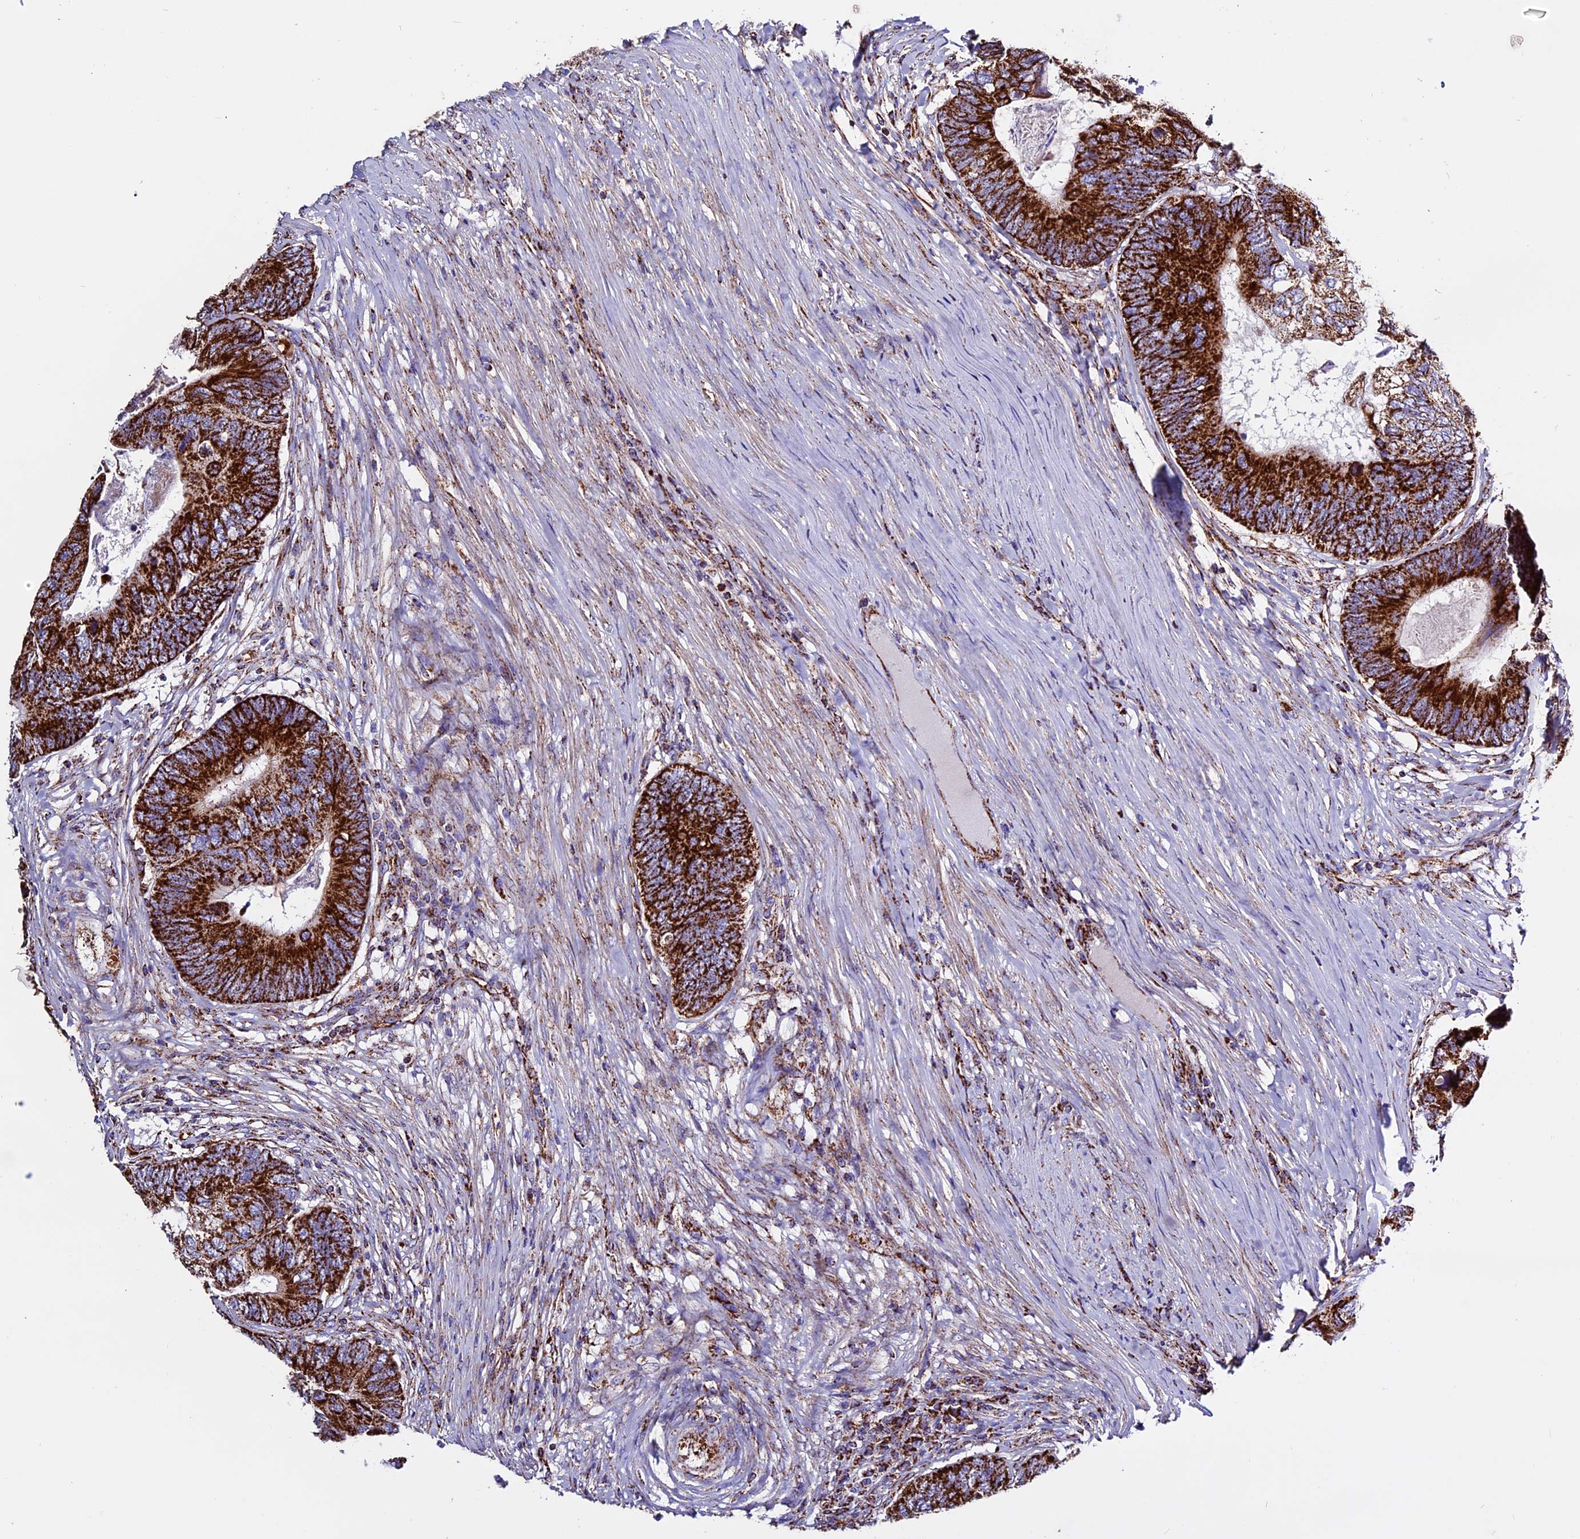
{"staining": {"intensity": "strong", "quantity": ">75%", "location": "cytoplasmic/membranous"}, "tissue": "colorectal cancer", "cell_type": "Tumor cells", "image_type": "cancer", "snomed": [{"axis": "morphology", "description": "Adenocarcinoma, NOS"}, {"axis": "topography", "description": "Colon"}], "caption": "Colorectal adenocarcinoma stained with IHC exhibits strong cytoplasmic/membranous expression in about >75% of tumor cells. (DAB = brown stain, brightfield microscopy at high magnification).", "gene": "CX3CL1", "patient": {"sex": "female", "age": 67}}